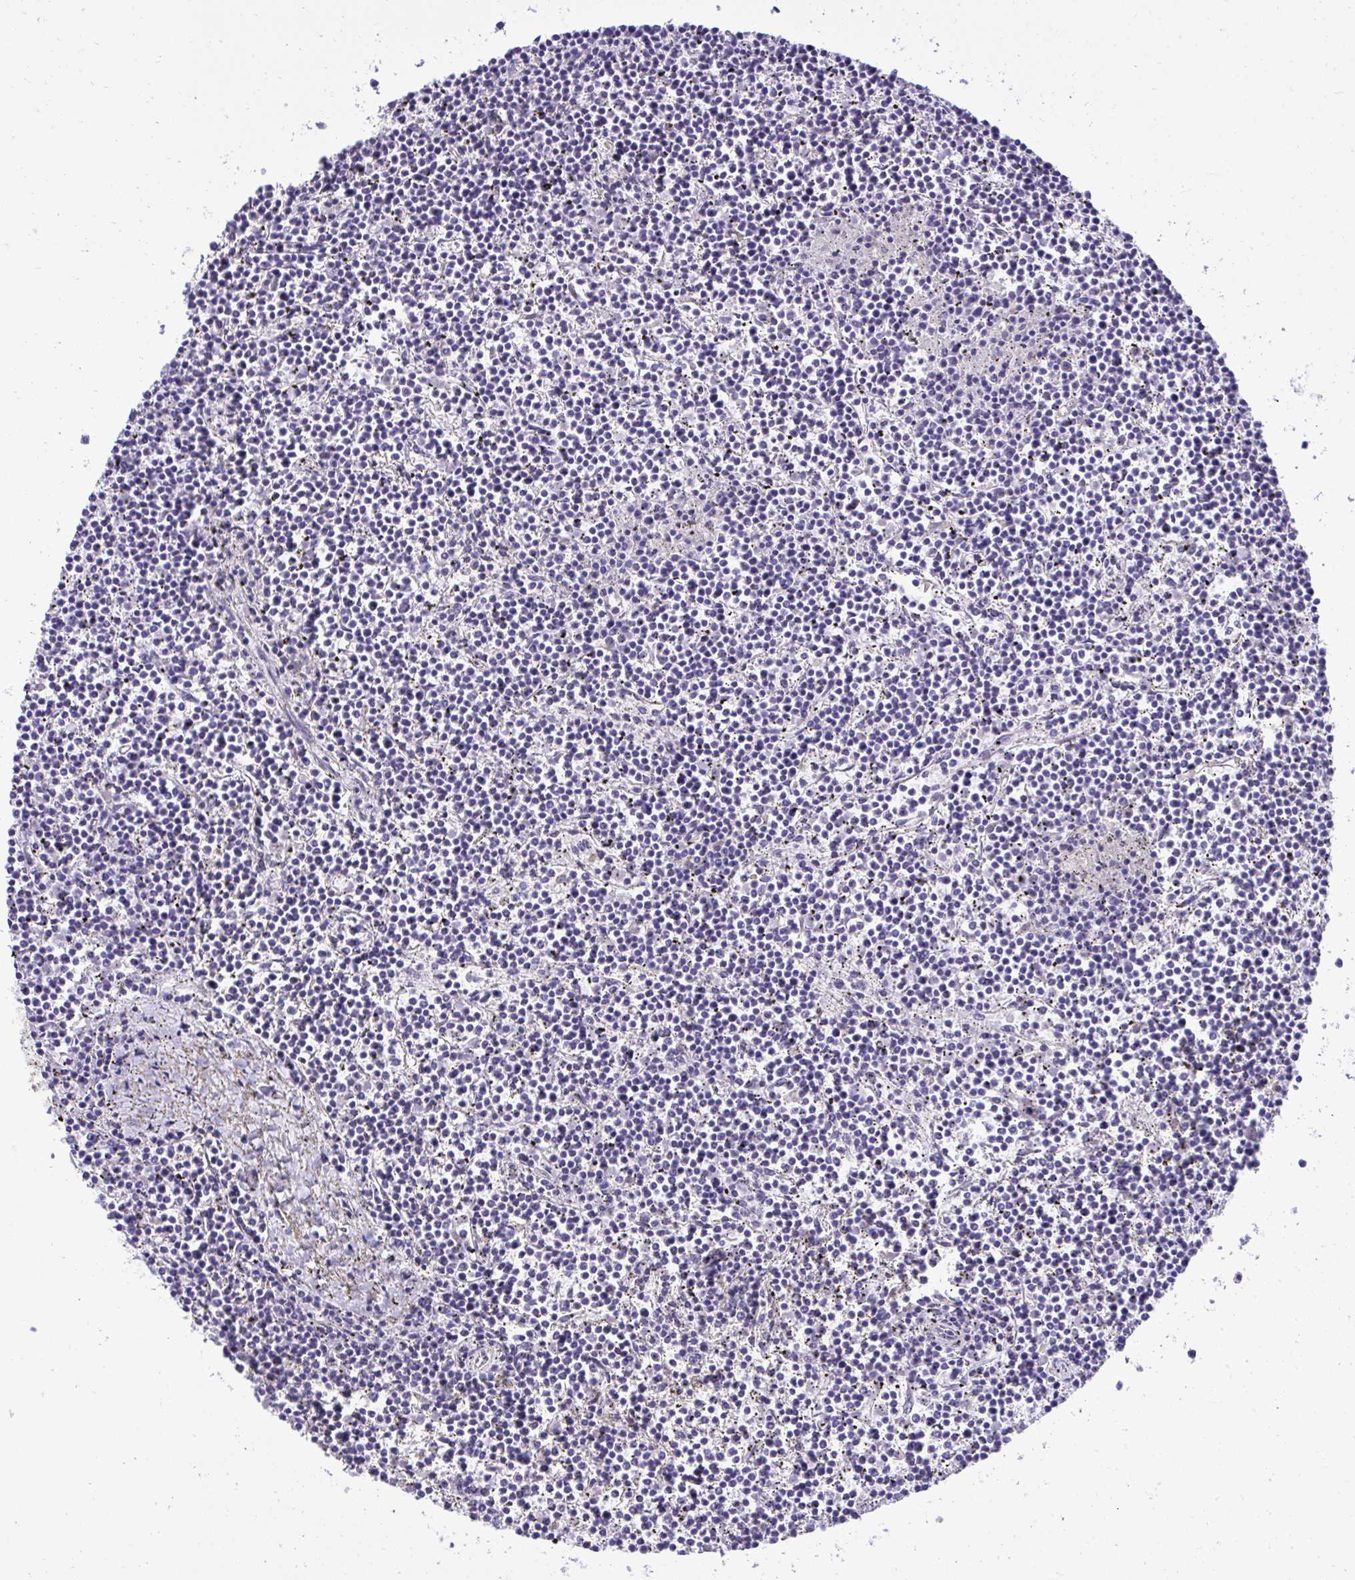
{"staining": {"intensity": "negative", "quantity": "none", "location": "none"}, "tissue": "lymphoma", "cell_type": "Tumor cells", "image_type": "cancer", "snomed": [{"axis": "morphology", "description": "Malignant lymphoma, non-Hodgkin's type, Low grade"}, {"axis": "topography", "description": "Spleen"}], "caption": "DAB (3,3'-diaminobenzidine) immunohistochemical staining of lymphoma shows no significant positivity in tumor cells.", "gene": "TMCO5A", "patient": {"sex": "female", "age": 19}}